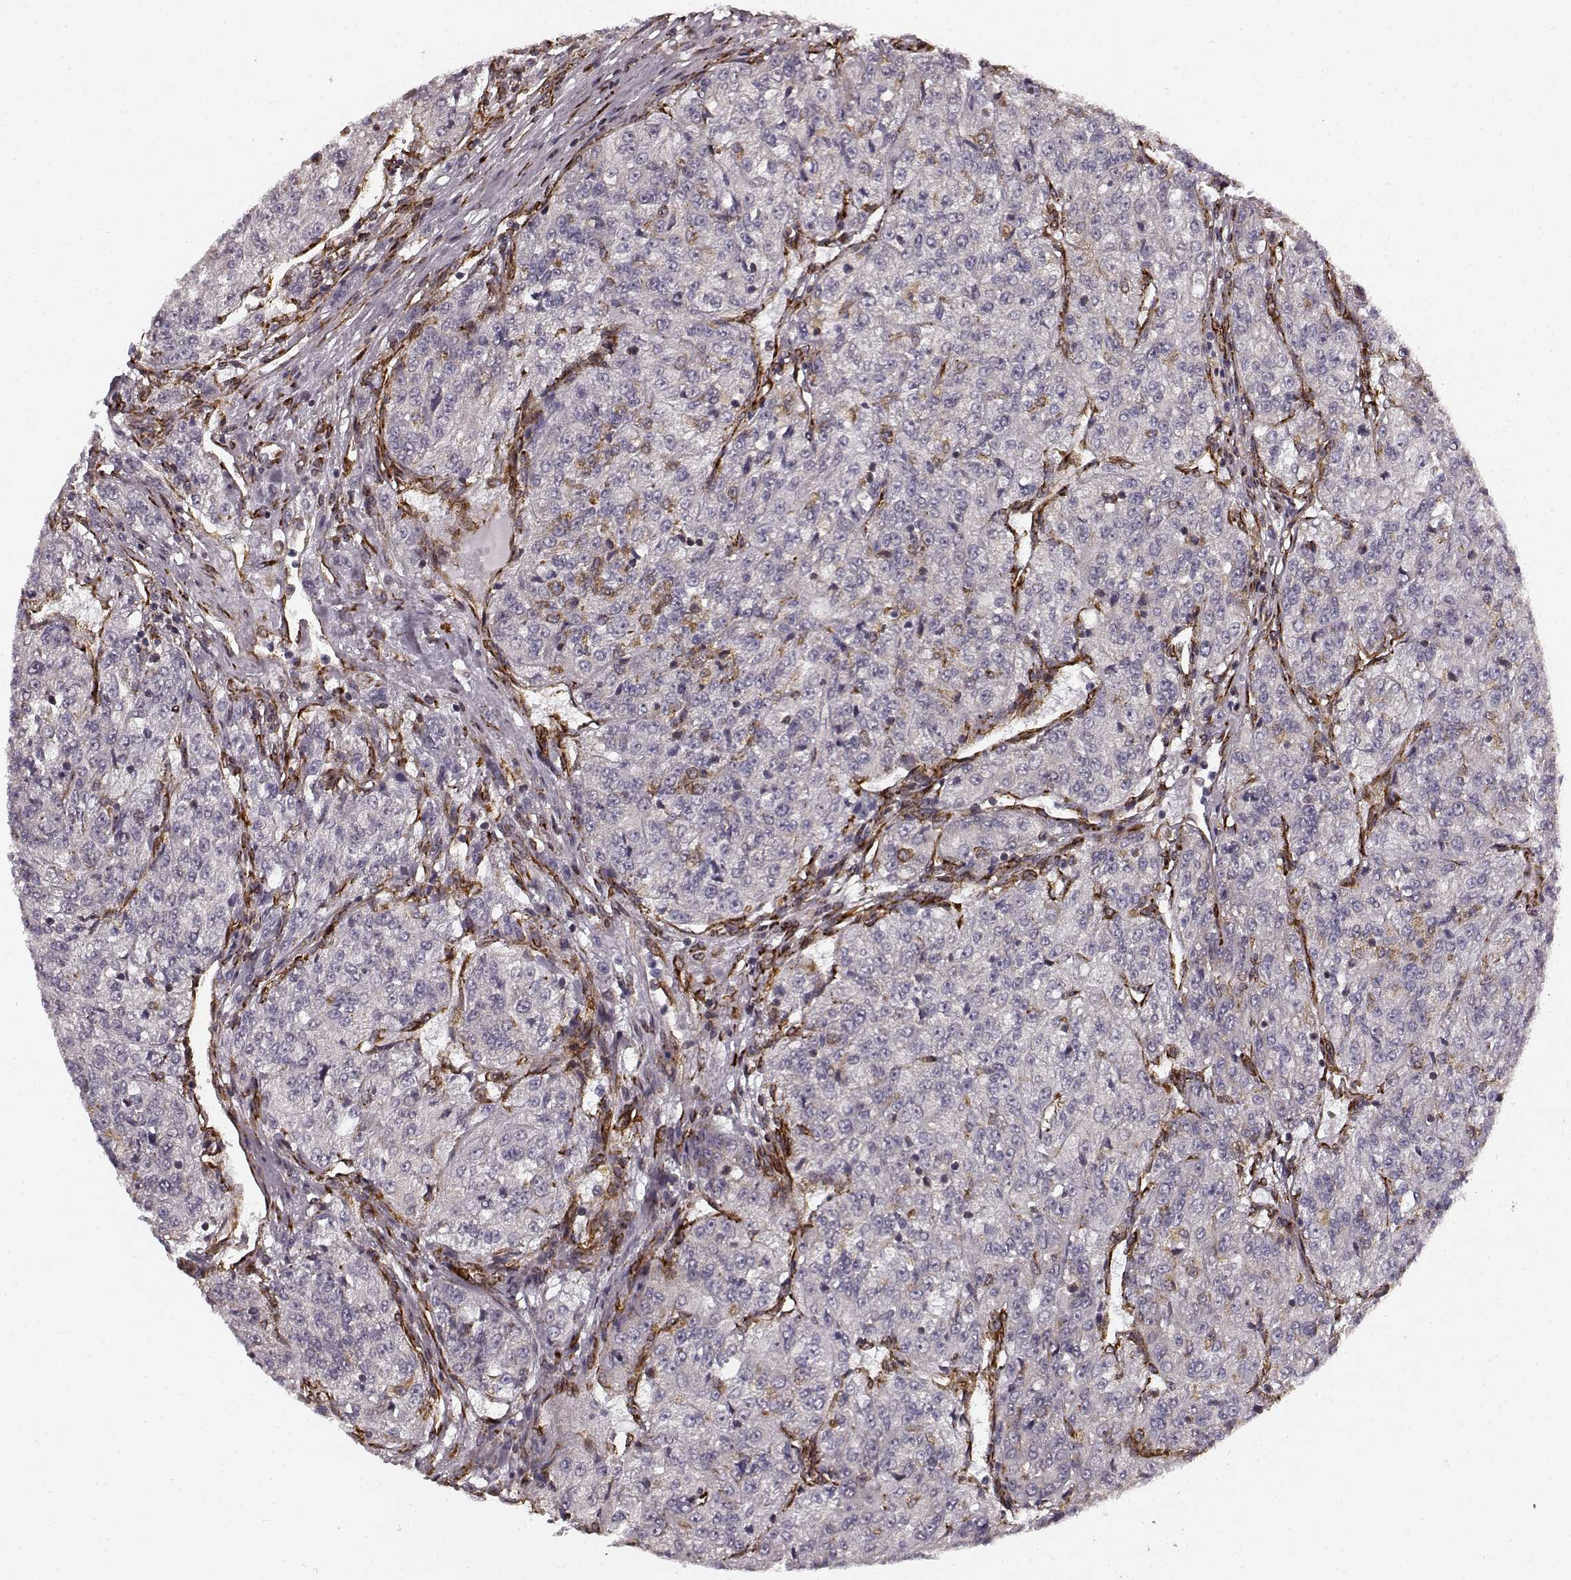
{"staining": {"intensity": "weak", "quantity": "25%-75%", "location": "cytoplasmic/membranous"}, "tissue": "renal cancer", "cell_type": "Tumor cells", "image_type": "cancer", "snomed": [{"axis": "morphology", "description": "Adenocarcinoma, NOS"}, {"axis": "topography", "description": "Kidney"}], "caption": "Immunohistochemical staining of renal cancer reveals low levels of weak cytoplasmic/membranous expression in about 25%-75% of tumor cells.", "gene": "TMEM14A", "patient": {"sex": "female", "age": 63}}